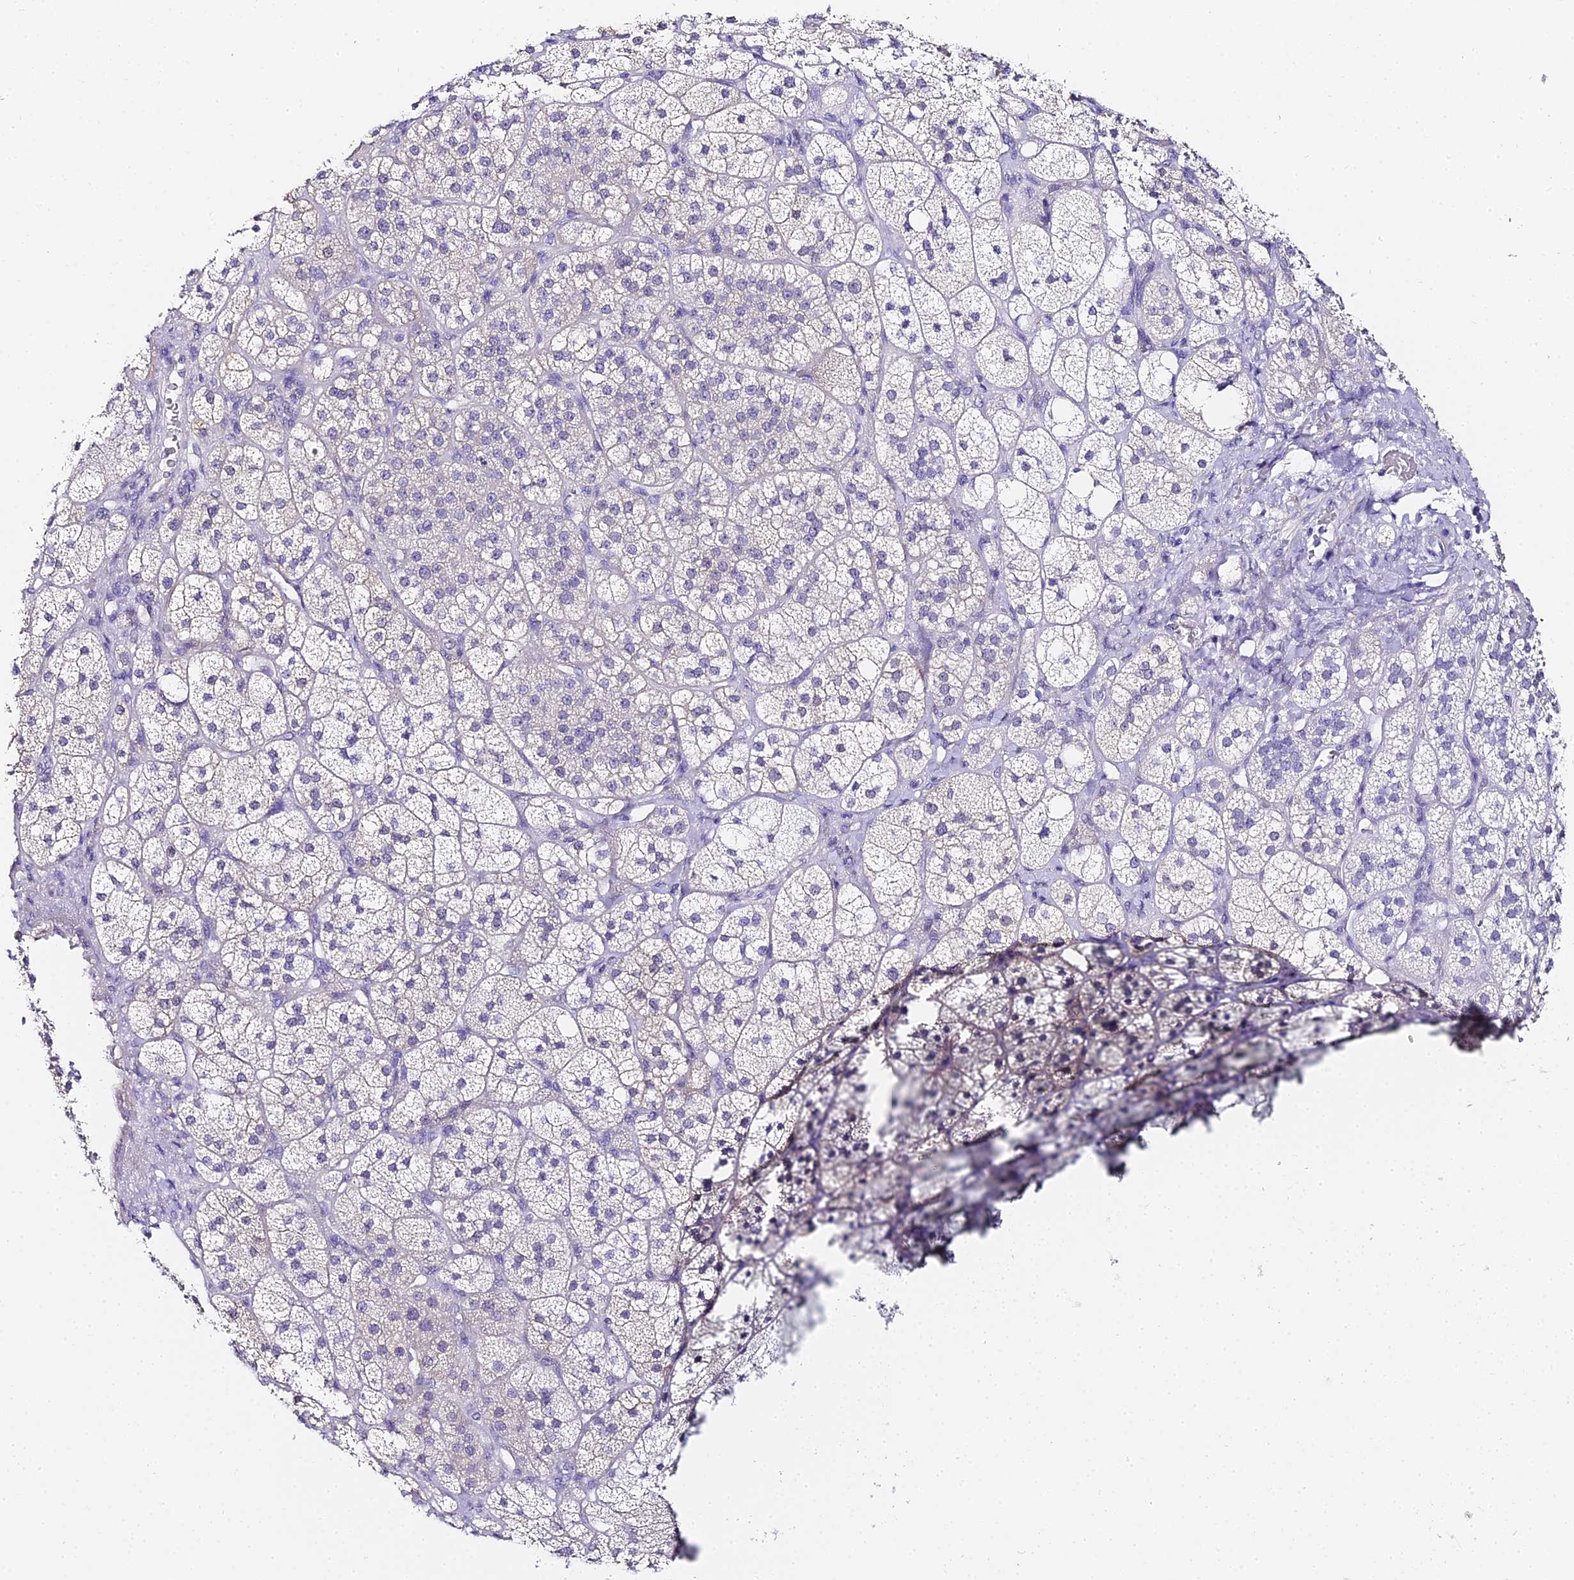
{"staining": {"intensity": "weak", "quantity": "<25%", "location": "cytoplasmic/membranous"}, "tissue": "adrenal gland", "cell_type": "Glandular cells", "image_type": "normal", "snomed": [{"axis": "morphology", "description": "Normal tissue, NOS"}, {"axis": "topography", "description": "Adrenal gland"}], "caption": "This image is of benign adrenal gland stained with IHC to label a protein in brown with the nuclei are counter-stained blue. There is no staining in glandular cells.", "gene": "ABHD14A", "patient": {"sex": "male", "age": 61}}